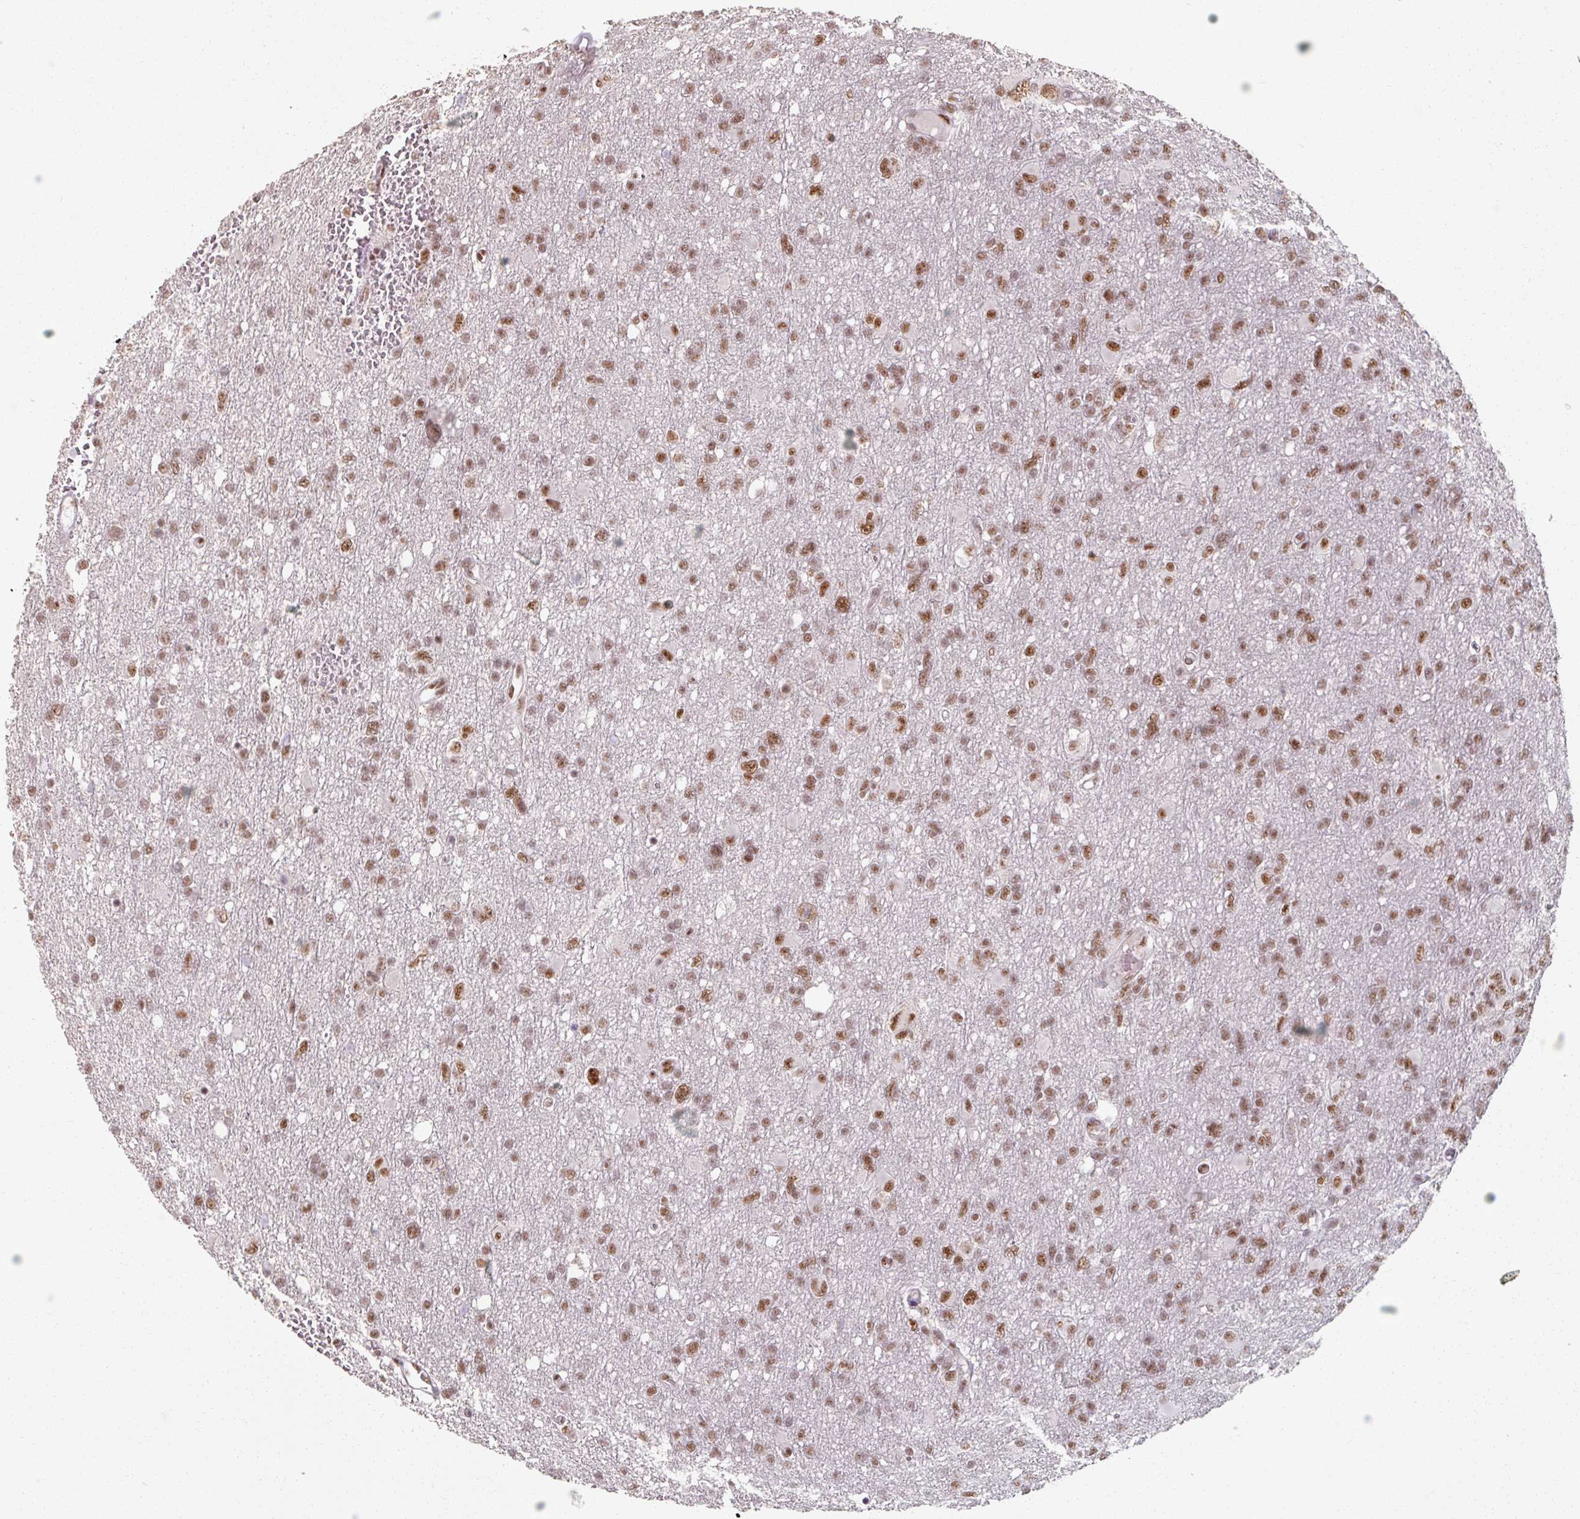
{"staining": {"intensity": "moderate", "quantity": ">75%", "location": "nuclear"}, "tissue": "glioma", "cell_type": "Tumor cells", "image_type": "cancer", "snomed": [{"axis": "morphology", "description": "Glioma, malignant, High grade"}, {"axis": "topography", "description": "Brain"}], "caption": "A brown stain labels moderate nuclear positivity of a protein in malignant glioma (high-grade) tumor cells. Using DAB (3,3'-diaminobenzidine) (brown) and hematoxylin (blue) stains, captured at high magnification using brightfield microscopy.", "gene": "ZFTRAF1", "patient": {"sex": "male", "age": 61}}